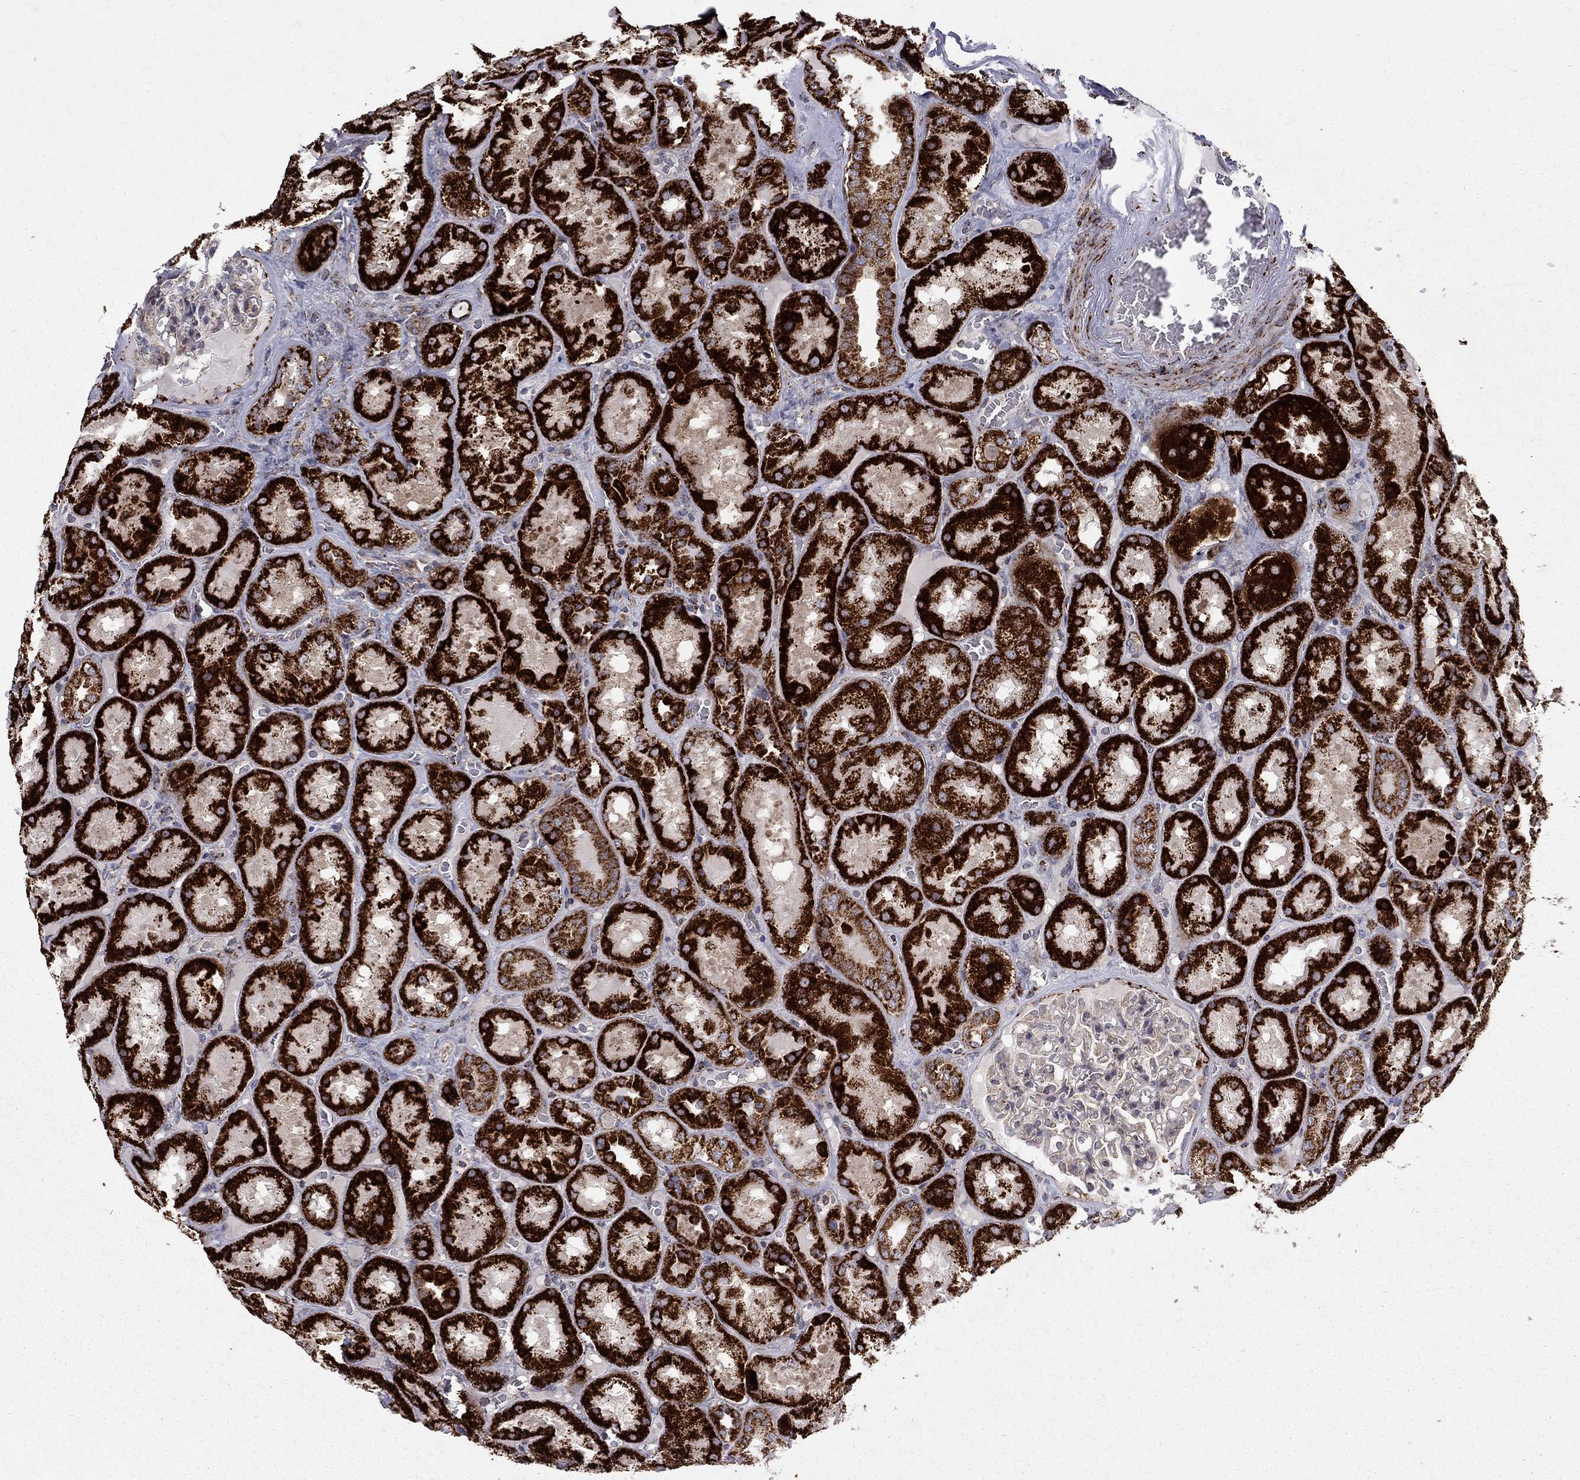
{"staining": {"intensity": "negative", "quantity": "none", "location": "none"}, "tissue": "kidney", "cell_type": "Cells in glomeruli", "image_type": "normal", "snomed": [{"axis": "morphology", "description": "Normal tissue, NOS"}, {"axis": "topography", "description": "Kidney"}], "caption": "Immunohistochemical staining of benign human kidney displays no significant positivity in cells in glomeruli.", "gene": "ALDH1B1", "patient": {"sex": "male", "age": 73}}